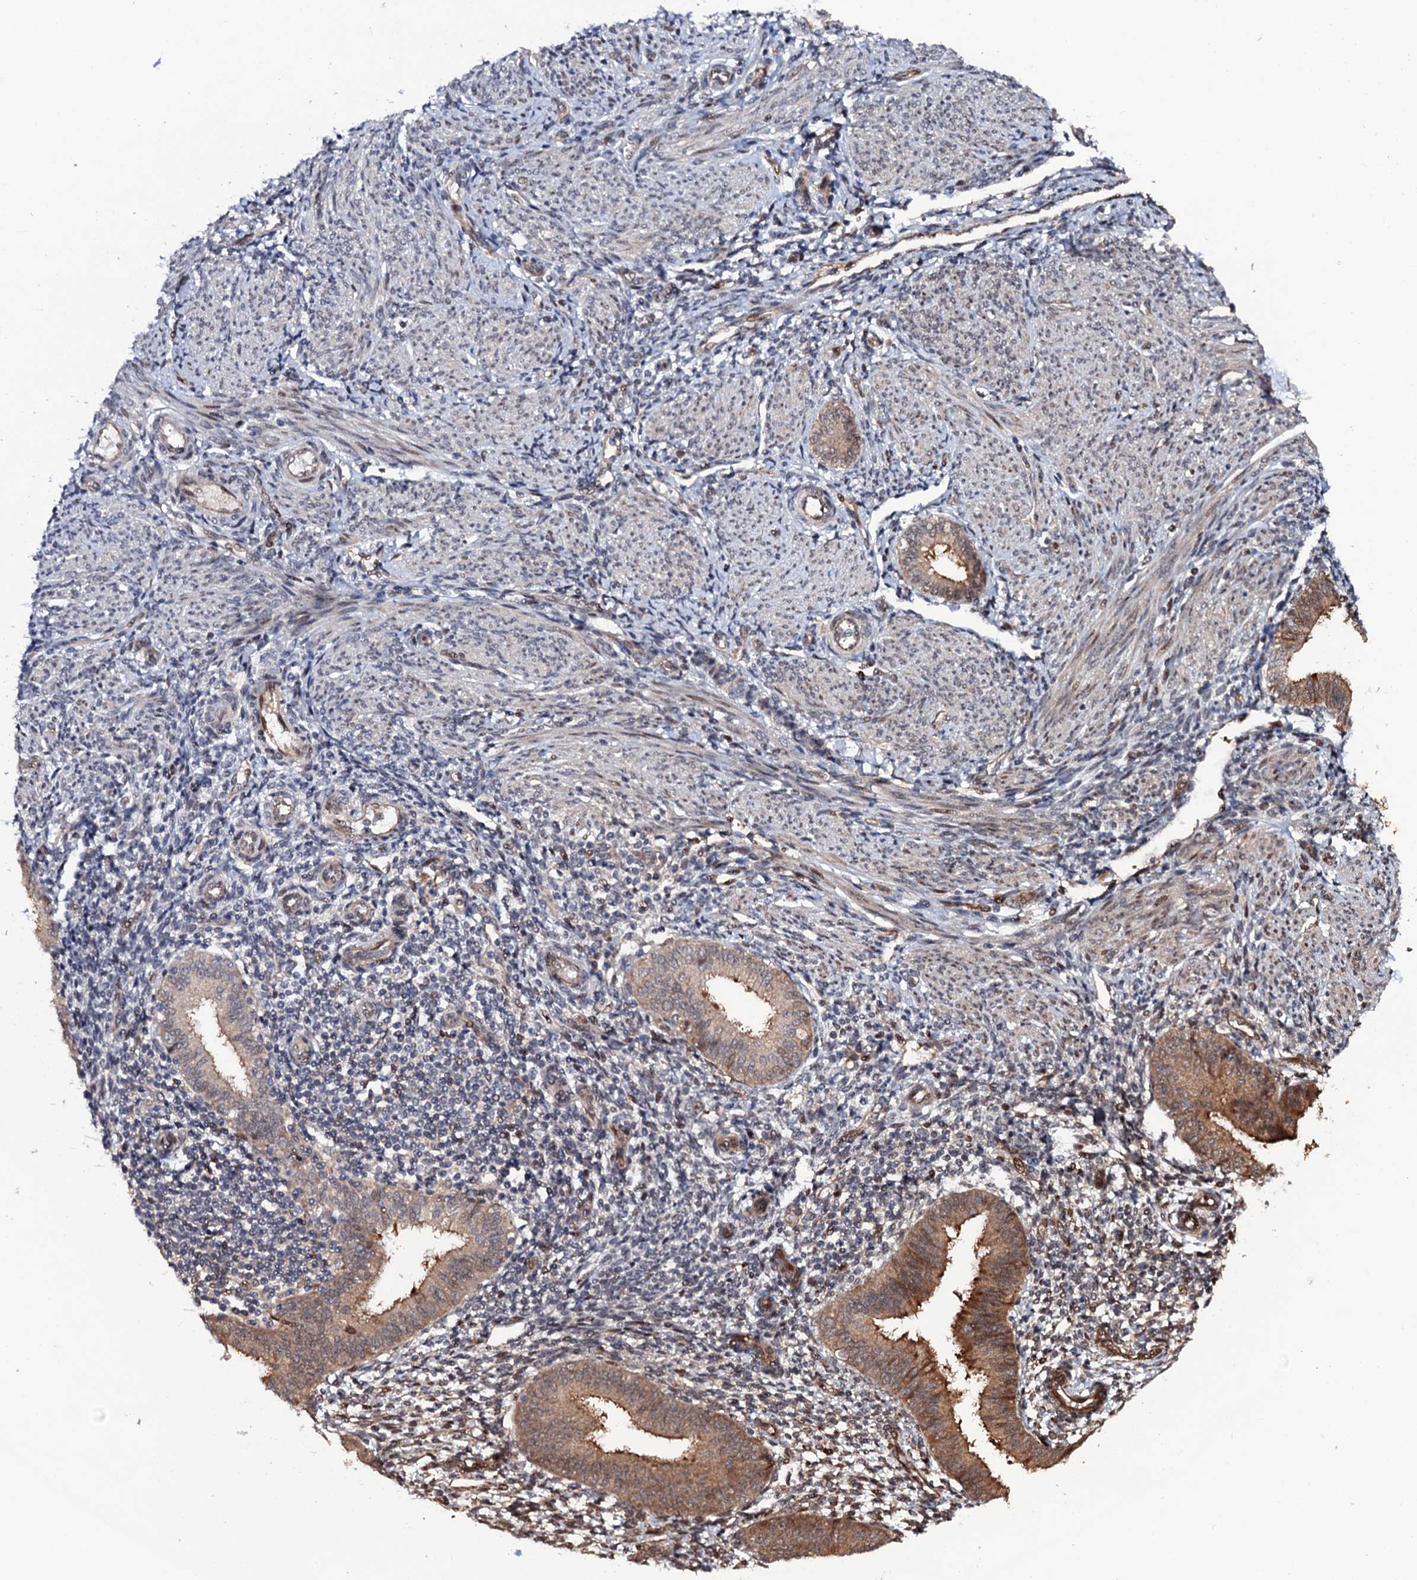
{"staining": {"intensity": "weak", "quantity": "<25%", "location": "cytoplasmic/membranous"}, "tissue": "endometrium", "cell_type": "Cells in endometrial stroma", "image_type": "normal", "snomed": [{"axis": "morphology", "description": "Normal tissue, NOS"}, {"axis": "topography", "description": "Uterus"}, {"axis": "topography", "description": "Endometrium"}], "caption": "Benign endometrium was stained to show a protein in brown. There is no significant expression in cells in endometrial stroma. (Immunohistochemistry (ihc), brightfield microscopy, high magnification).", "gene": "CDC23", "patient": {"sex": "female", "age": 48}}